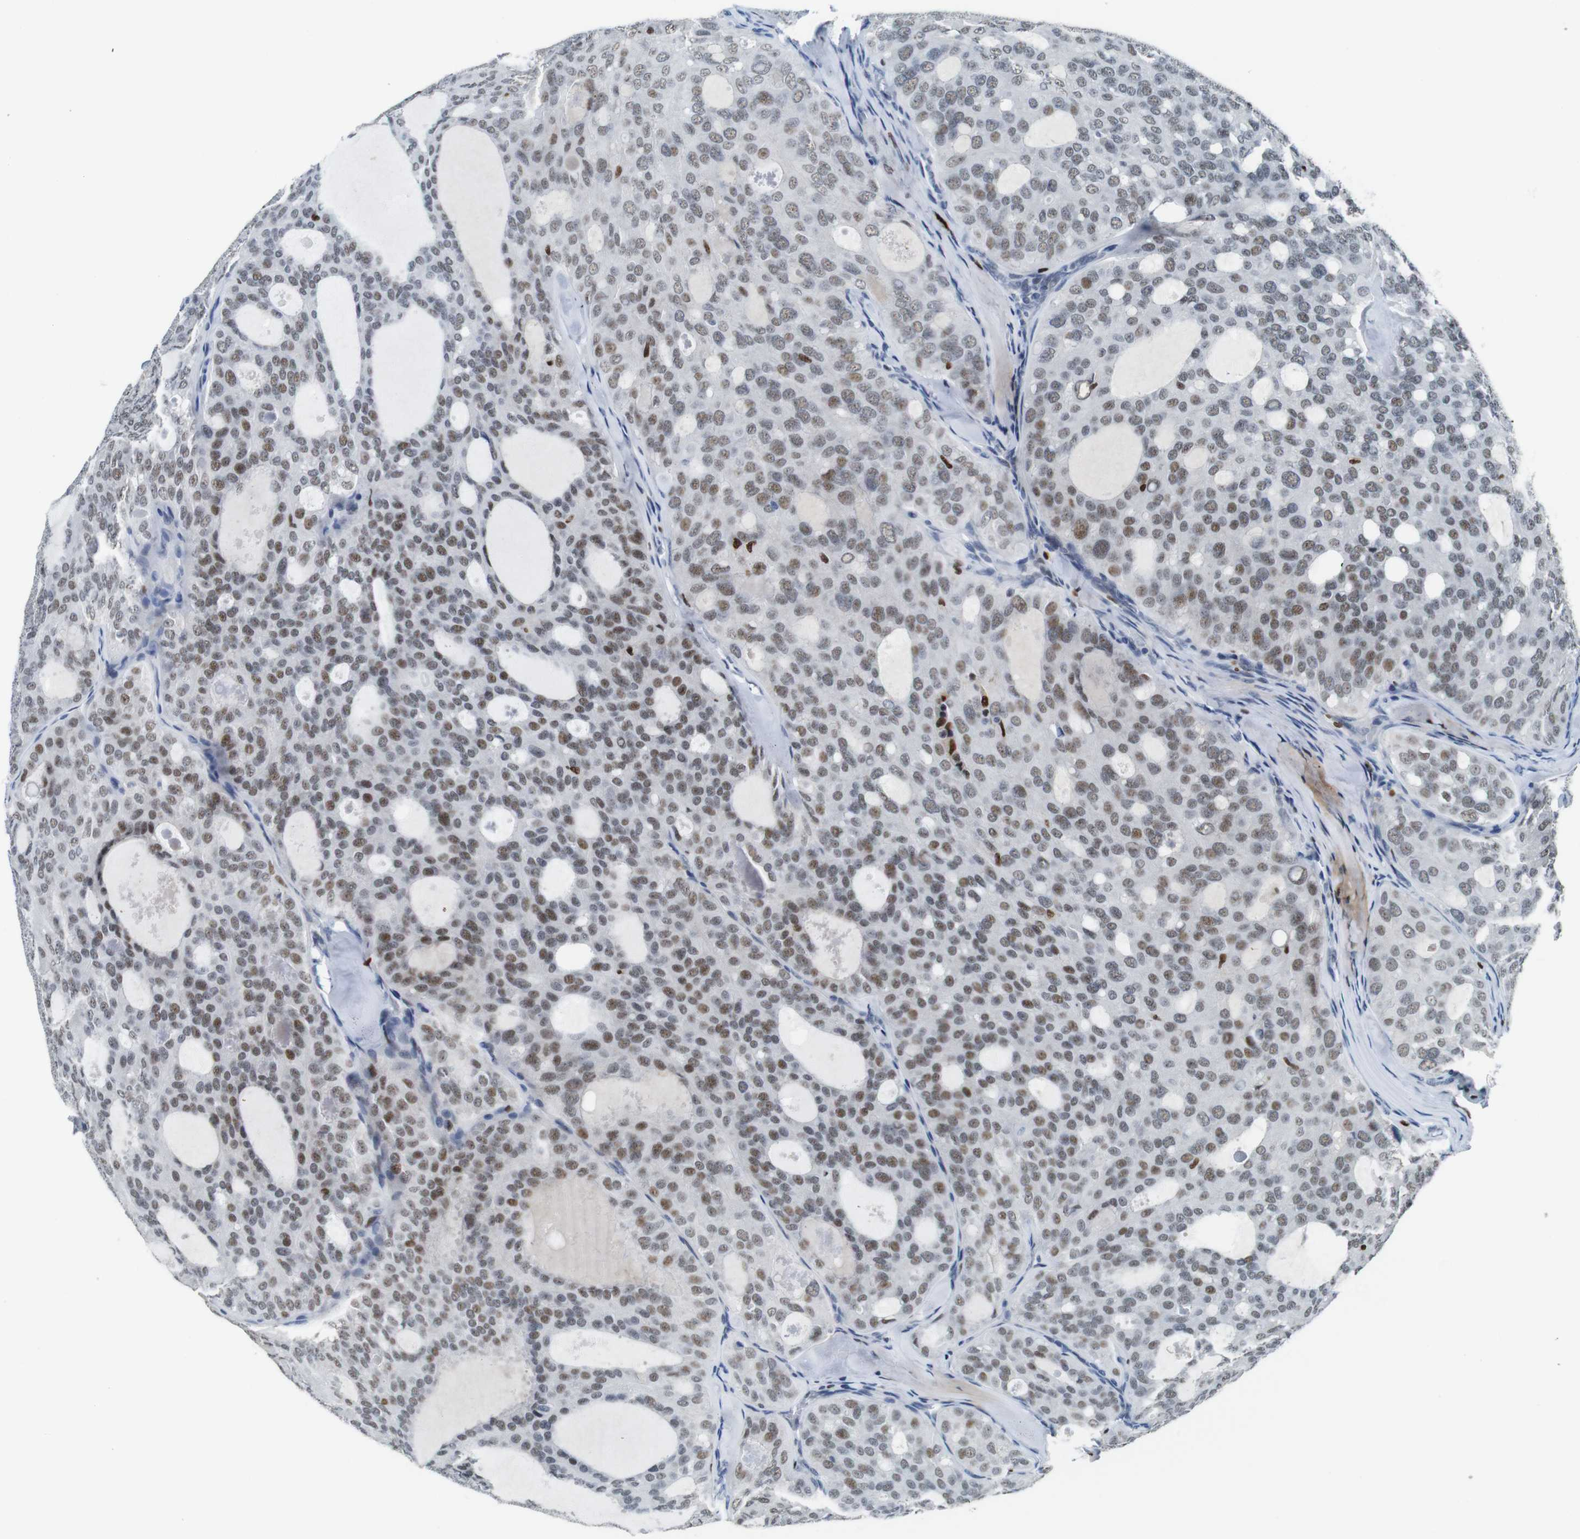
{"staining": {"intensity": "moderate", "quantity": ">75%", "location": "nuclear"}, "tissue": "thyroid cancer", "cell_type": "Tumor cells", "image_type": "cancer", "snomed": [{"axis": "morphology", "description": "Follicular adenoma carcinoma, NOS"}, {"axis": "topography", "description": "Thyroid gland"}], "caption": "Human follicular adenoma carcinoma (thyroid) stained for a protein (brown) shows moderate nuclear positive positivity in approximately >75% of tumor cells.", "gene": "IRF8", "patient": {"sex": "male", "age": 75}}